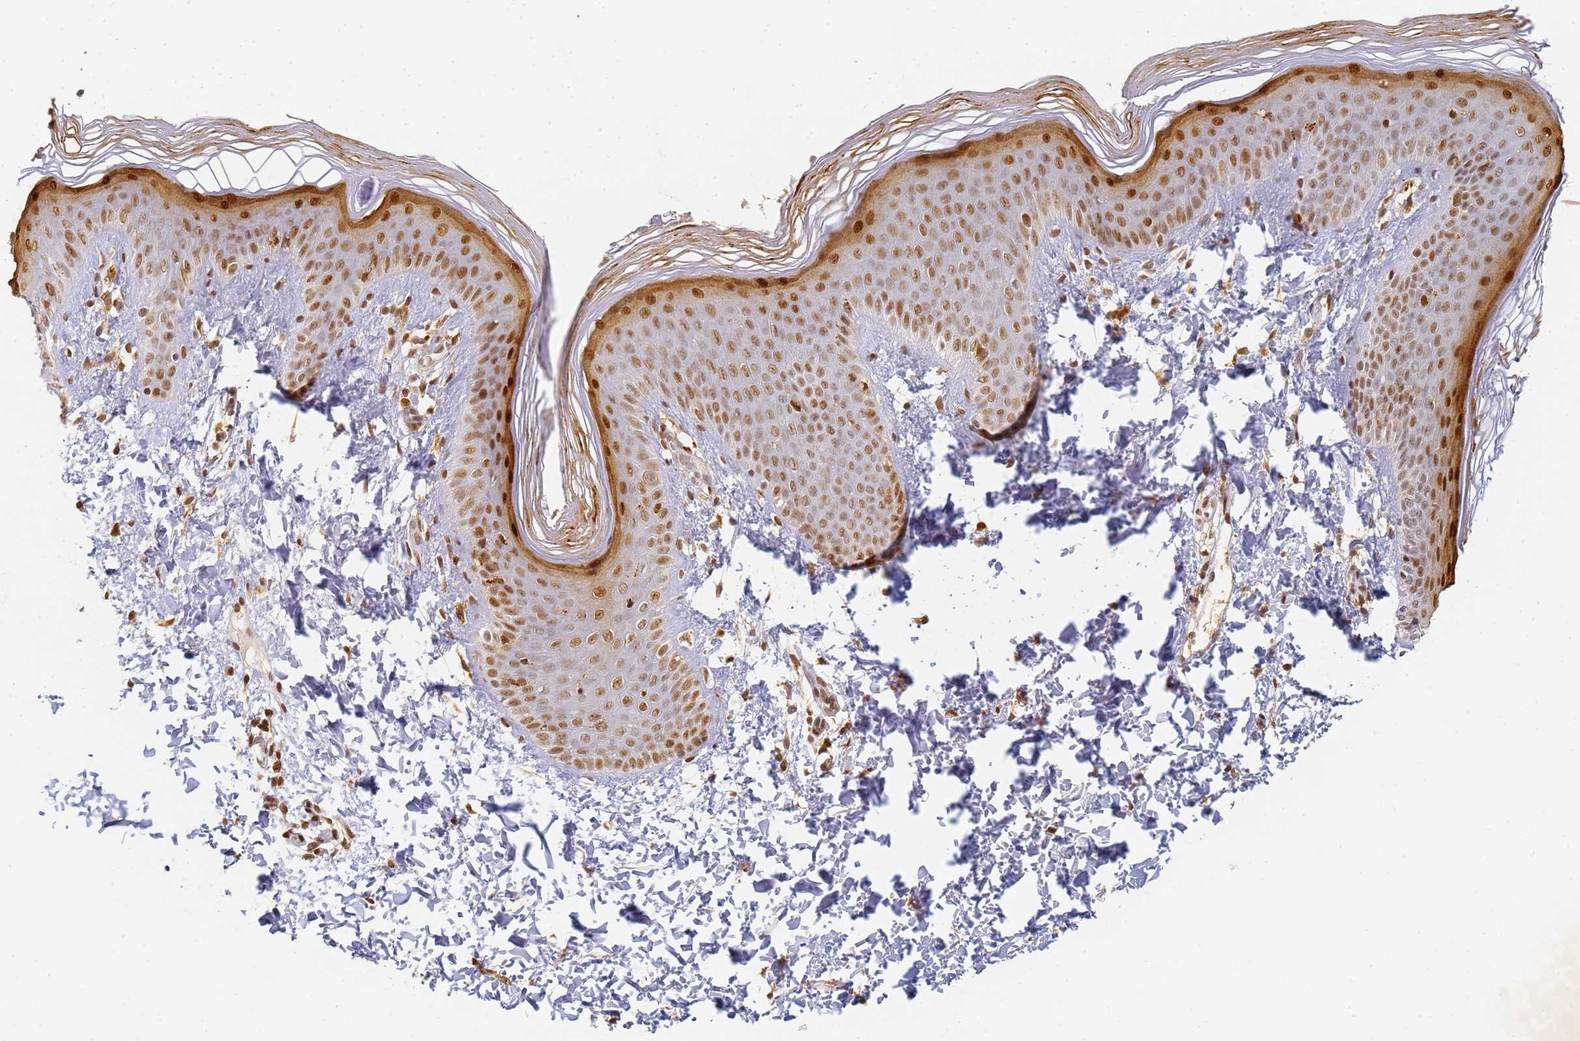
{"staining": {"intensity": "strong", "quantity": ">75%", "location": "cytoplasmic/membranous,nuclear"}, "tissue": "skin", "cell_type": "Epidermal cells", "image_type": "normal", "snomed": [{"axis": "morphology", "description": "Normal tissue, NOS"}, {"axis": "morphology", "description": "Inflammation, NOS"}, {"axis": "topography", "description": "Soft tissue"}, {"axis": "topography", "description": "Anal"}], "caption": "DAB immunohistochemical staining of normal skin reveals strong cytoplasmic/membranous,nuclear protein positivity in about >75% of epidermal cells. (Brightfield microscopy of DAB IHC at high magnification).", "gene": "HMCES", "patient": {"sex": "female", "age": 15}}